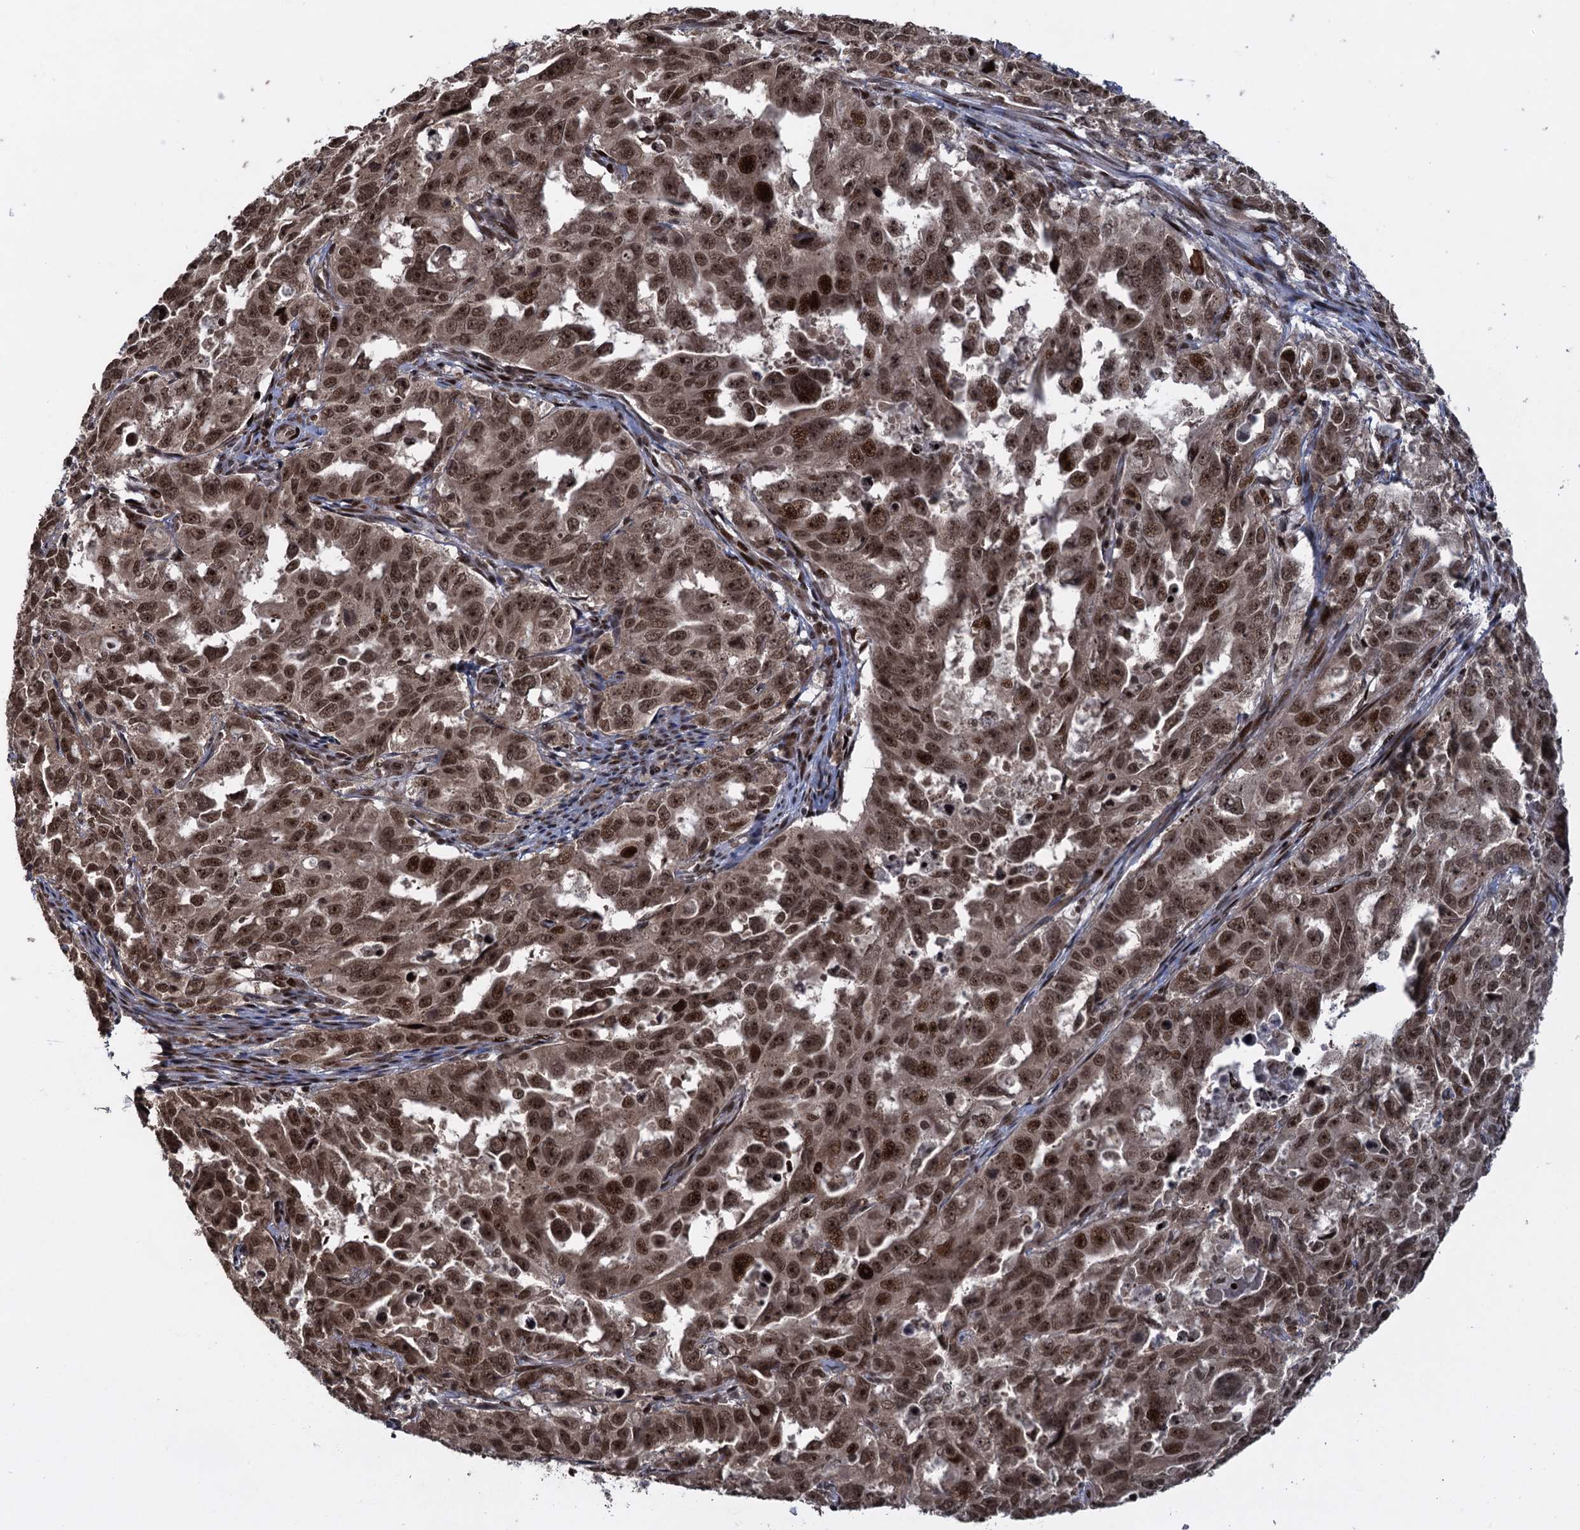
{"staining": {"intensity": "moderate", "quantity": ">75%", "location": "nuclear"}, "tissue": "endometrial cancer", "cell_type": "Tumor cells", "image_type": "cancer", "snomed": [{"axis": "morphology", "description": "Adenocarcinoma, NOS"}, {"axis": "topography", "description": "Endometrium"}], "caption": "Immunohistochemical staining of human endometrial adenocarcinoma demonstrates moderate nuclear protein staining in approximately >75% of tumor cells. The protein of interest is shown in brown color, while the nuclei are stained blue.", "gene": "ZNF169", "patient": {"sex": "female", "age": 65}}